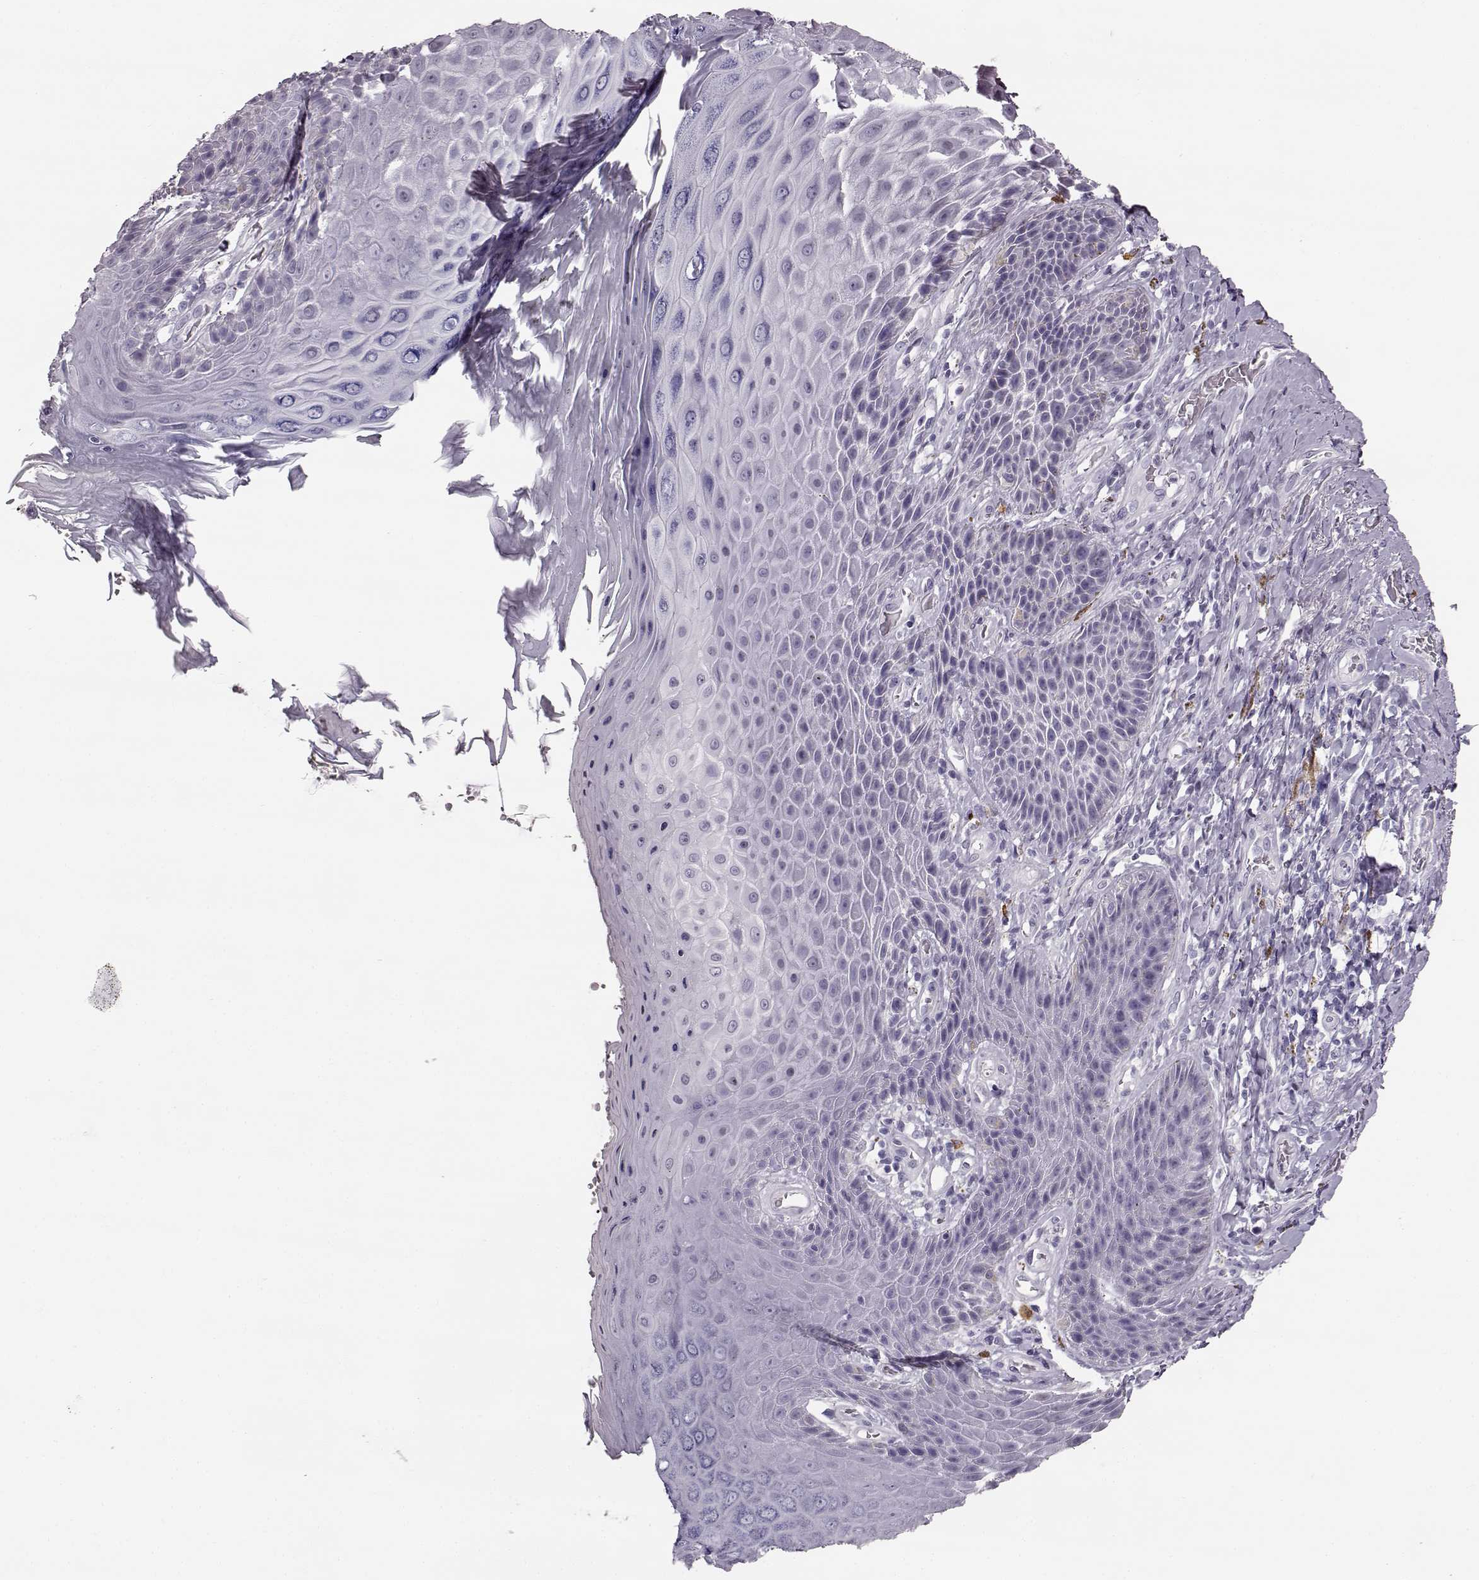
{"staining": {"intensity": "negative", "quantity": "none", "location": "none"}, "tissue": "skin", "cell_type": "Epidermal cells", "image_type": "normal", "snomed": [{"axis": "morphology", "description": "Normal tissue, NOS"}, {"axis": "topography", "description": "Skeletal muscle"}, {"axis": "topography", "description": "Anal"}, {"axis": "topography", "description": "Peripheral nerve tissue"}], "caption": "A photomicrograph of skin stained for a protein exhibits no brown staining in epidermal cells. (Brightfield microscopy of DAB (3,3'-diaminobenzidine) IHC at high magnification).", "gene": "NPTXR", "patient": {"sex": "male", "age": 53}}